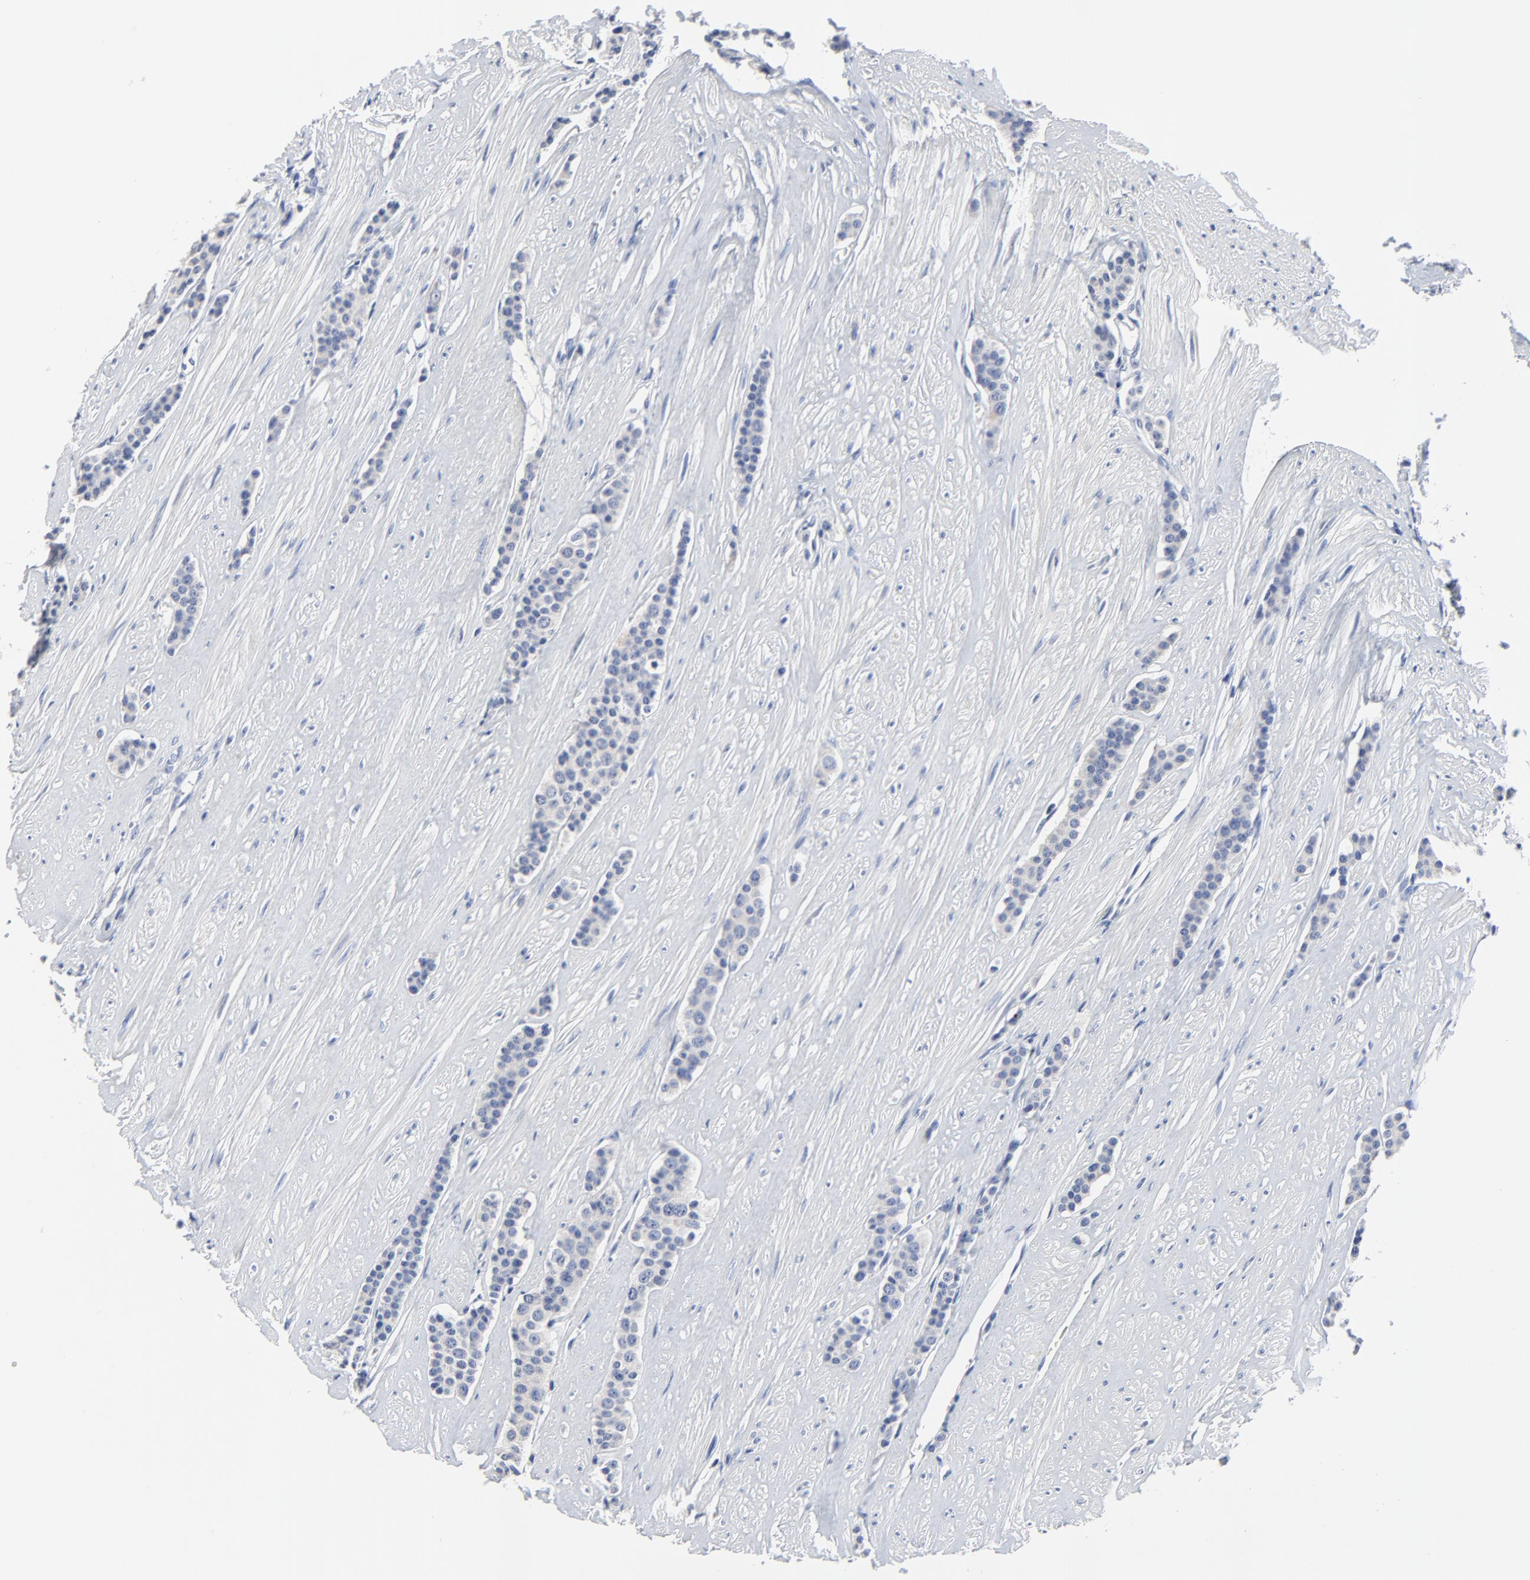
{"staining": {"intensity": "negative", "quantity": "none", "location": "none"}, "tissue": "carcinoid", "cell_type": "Tumor cells", "image_type": "cancer", "snomed": [{"axis": "morphology", "description": "Carcinoid, malignant, NOS"}, {"axis": "topography", "description": "Small intestine"}], "caption": "Immunohistochemical staining of human carcinoid exhibits no significant staining in tumor cells.", "gene": "FBXL5", "patient": {"sex": "male", "age": 60}}